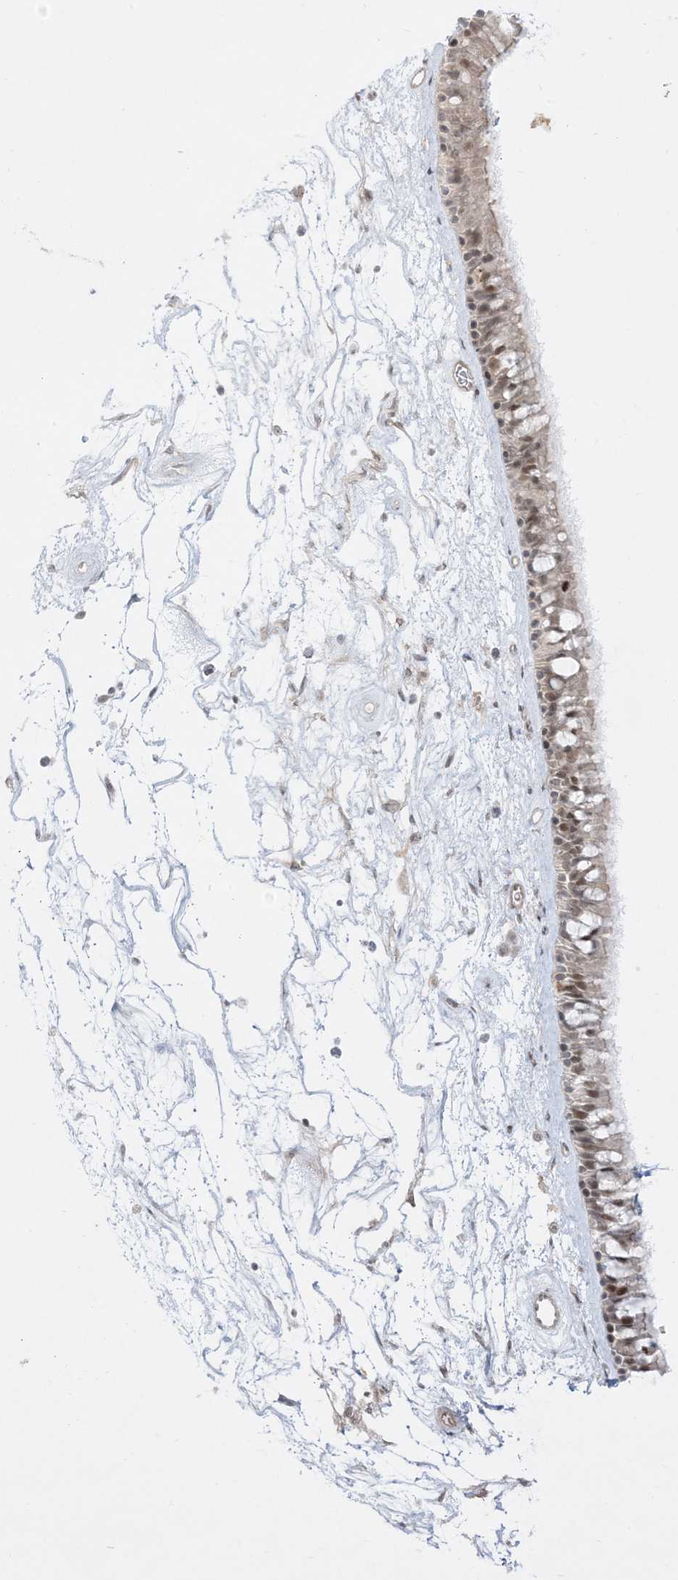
{"staining": {"intensity": "moderate", "quantity": "25%-75%", "location": "nuclear"}, "tissue": "nasopharynx", "cell_type": "Respiratory epithelial cells", "image_type": "normal", "snomed": [{"axis": "morphology", "description": "Normal tissue, NOS"}, {"axis": "topography", "description": "Nasopharynx"}], "caption": "High-magnification brightfield microscopy of unremarkable nasopharynx stained with DAB (3,3'-diaminobenzidine) (brown) and counterstained with hematoxylin (blue). respiratory epithelial cells exhibit moderate nuclear positivity is appreciated in approximately25%-75% of cells. The protein of interest is shown in brown color, while the nuclei are stained blue.", "gene": "PTK6", "patient": {"sex": "male", "age": 64}}